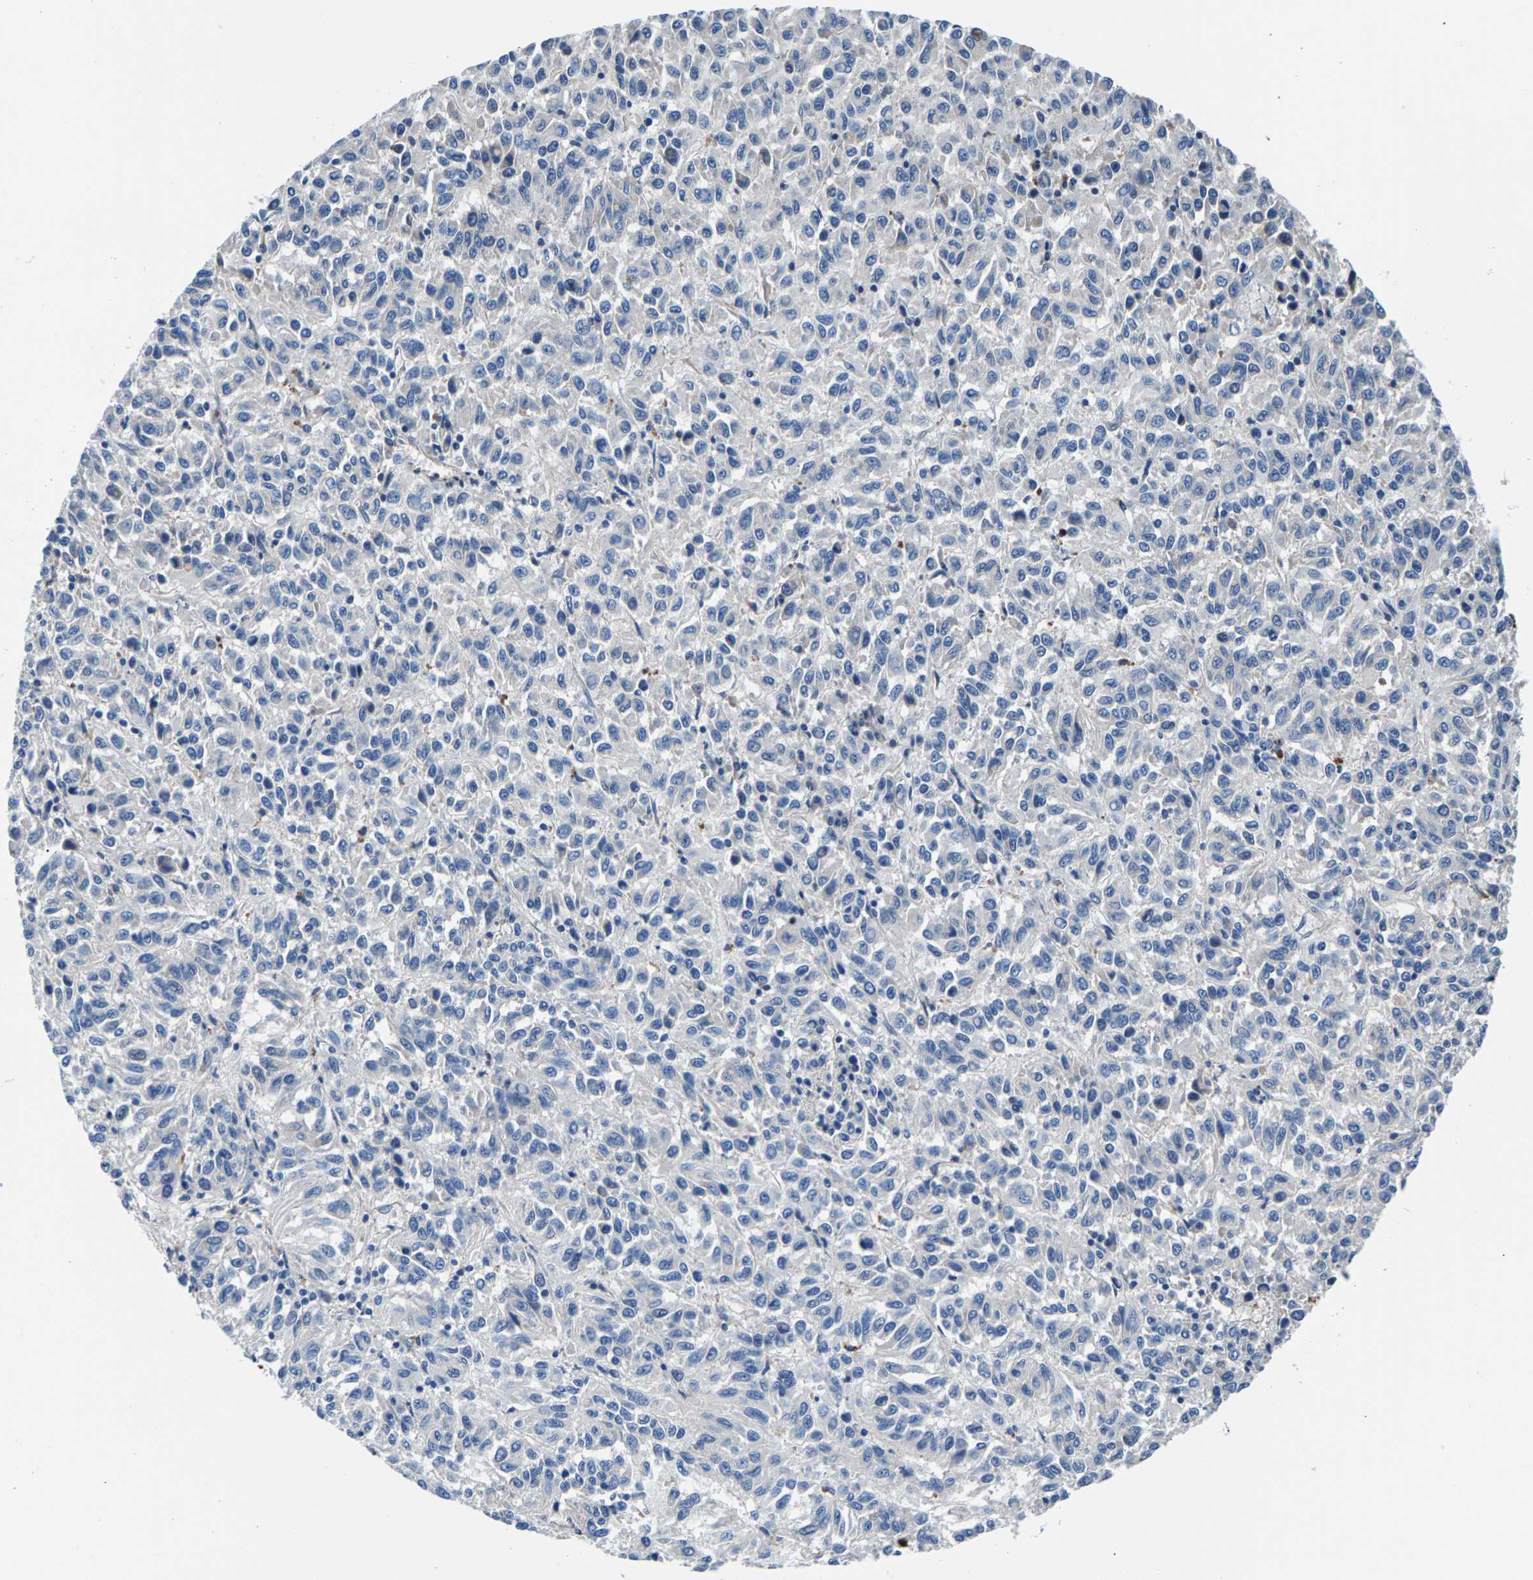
{"staining": {"intensity": "negative", "quantity": "none", "location": "none"}, "tissue": "melanoma", "cell_type": "Tumor cells", "image_type": "cancer", "snomed": [{"axis": "morphology", "description": "Malignant melanoma, Metastatic site"}, {"axis": "topography", "description": "Lung"}], "caption": "The histopathology image reveals no staining of tumor cells in malignant melanoma (metastatic site).", "gene": "CDRT4", "patient": {"sex": "male", "age": 64}}